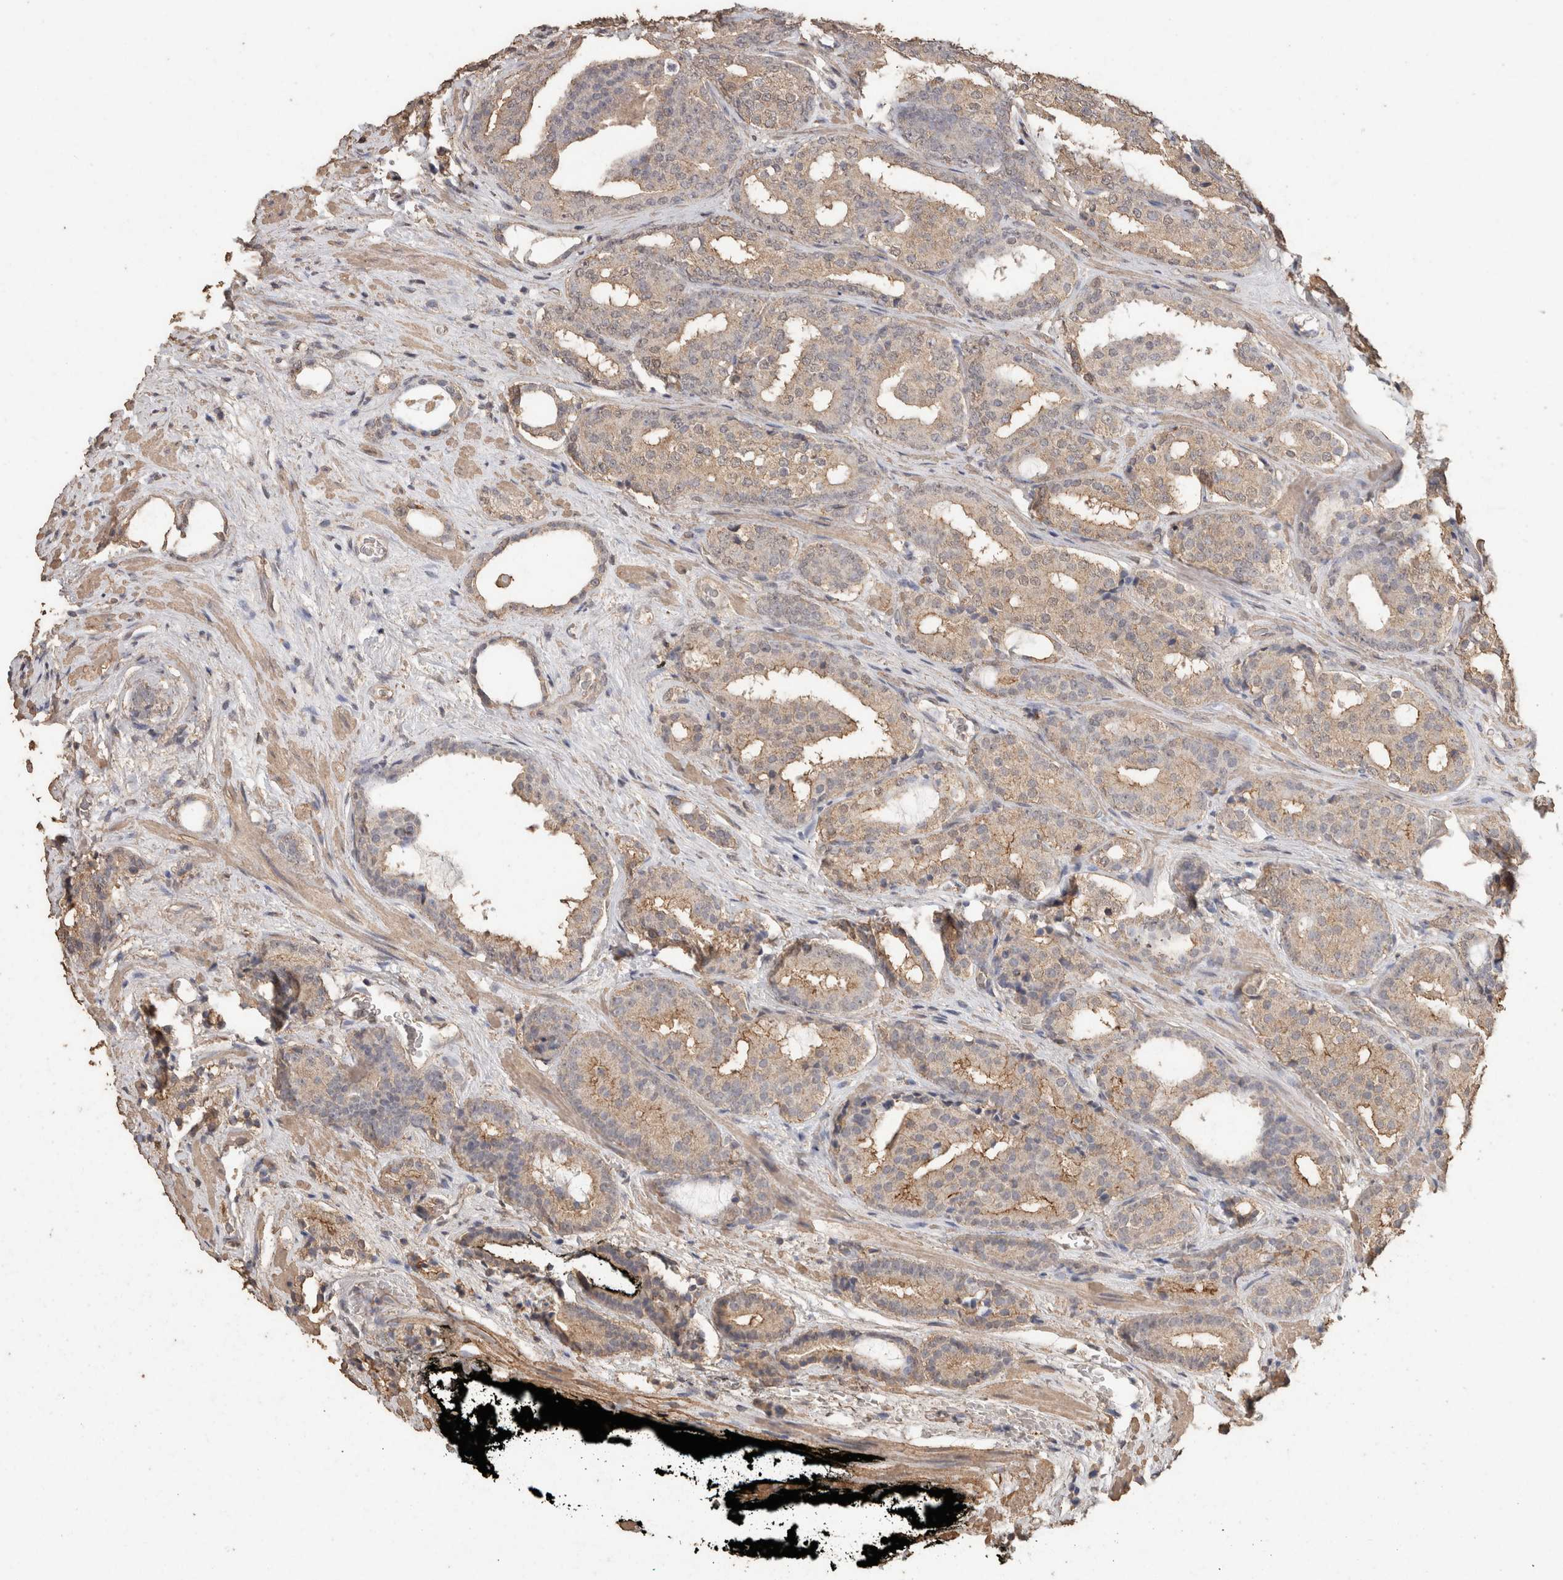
{"staining": {"intensity": "weak", "quantity": "<25%", "location": "cytoplasmic/membranous"}, "tissue": "prostate cancer", "cell_type": "Tumor cells", "image_type": "cancer", "snomed": [{"axis": "morphology", "description": "Adenocarcinoma, High grade"}, {"axis": "topography", "description": "Prostate"}], "caption": "Tumor cells show no significant protein expression in prostate cancer (high-grade adenocarcinoma). The staining was performed using DAB to visualize the protein expression in brown, while the nuclei were stained in blue with hematoxylin (Magnification: 20x).", "gene": "CX3CL1", "patient": {"sex": "male", "age": 71}}